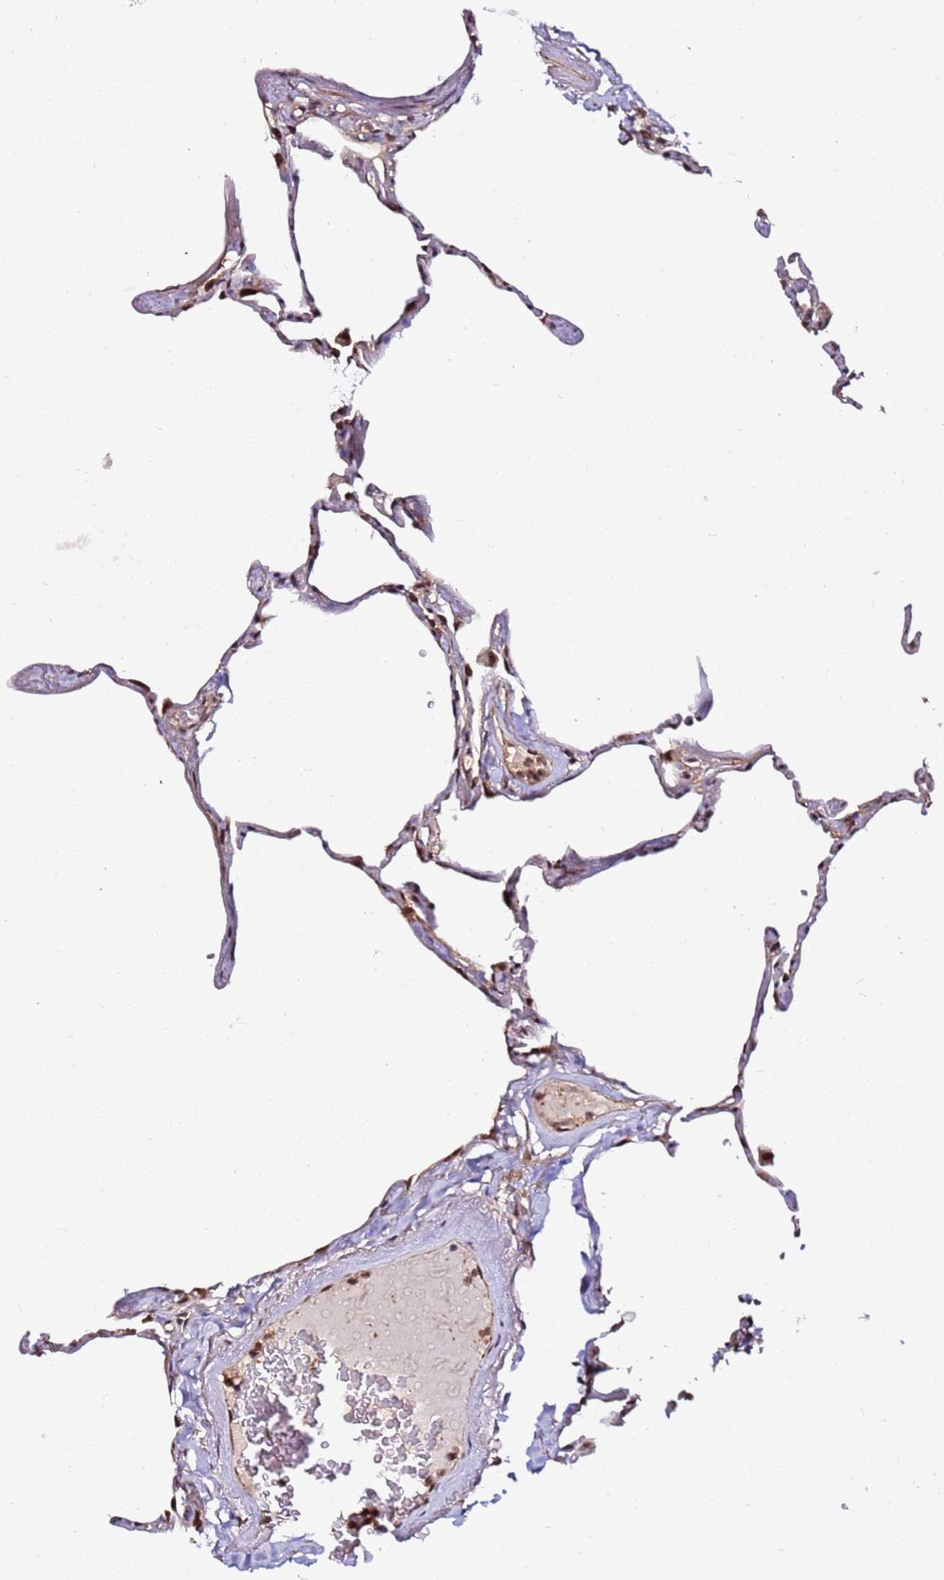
{"staining": {"intensity": "moderate", "quantity": "25%-75%", "location": "cytoplasmic/membranous,nuclear"}, "tissue": "lung", "cell_type": "Alveolar cells", "image_type": "normal", "snomed": [{"axis": "morphology", "description": "Normal tissue, NOS"}, {"axis": "topography", "description": "Lung"}], "caption": "The histopathology image demonstrates staining of benign lung, revealing moderate cytoplasmic/membranous,nuclear protein staining (brown color) within alveolar cells. Nuclei are stained in blue.", "gene": "RGS18", "patient": {"sex": "male", "age": 65}}